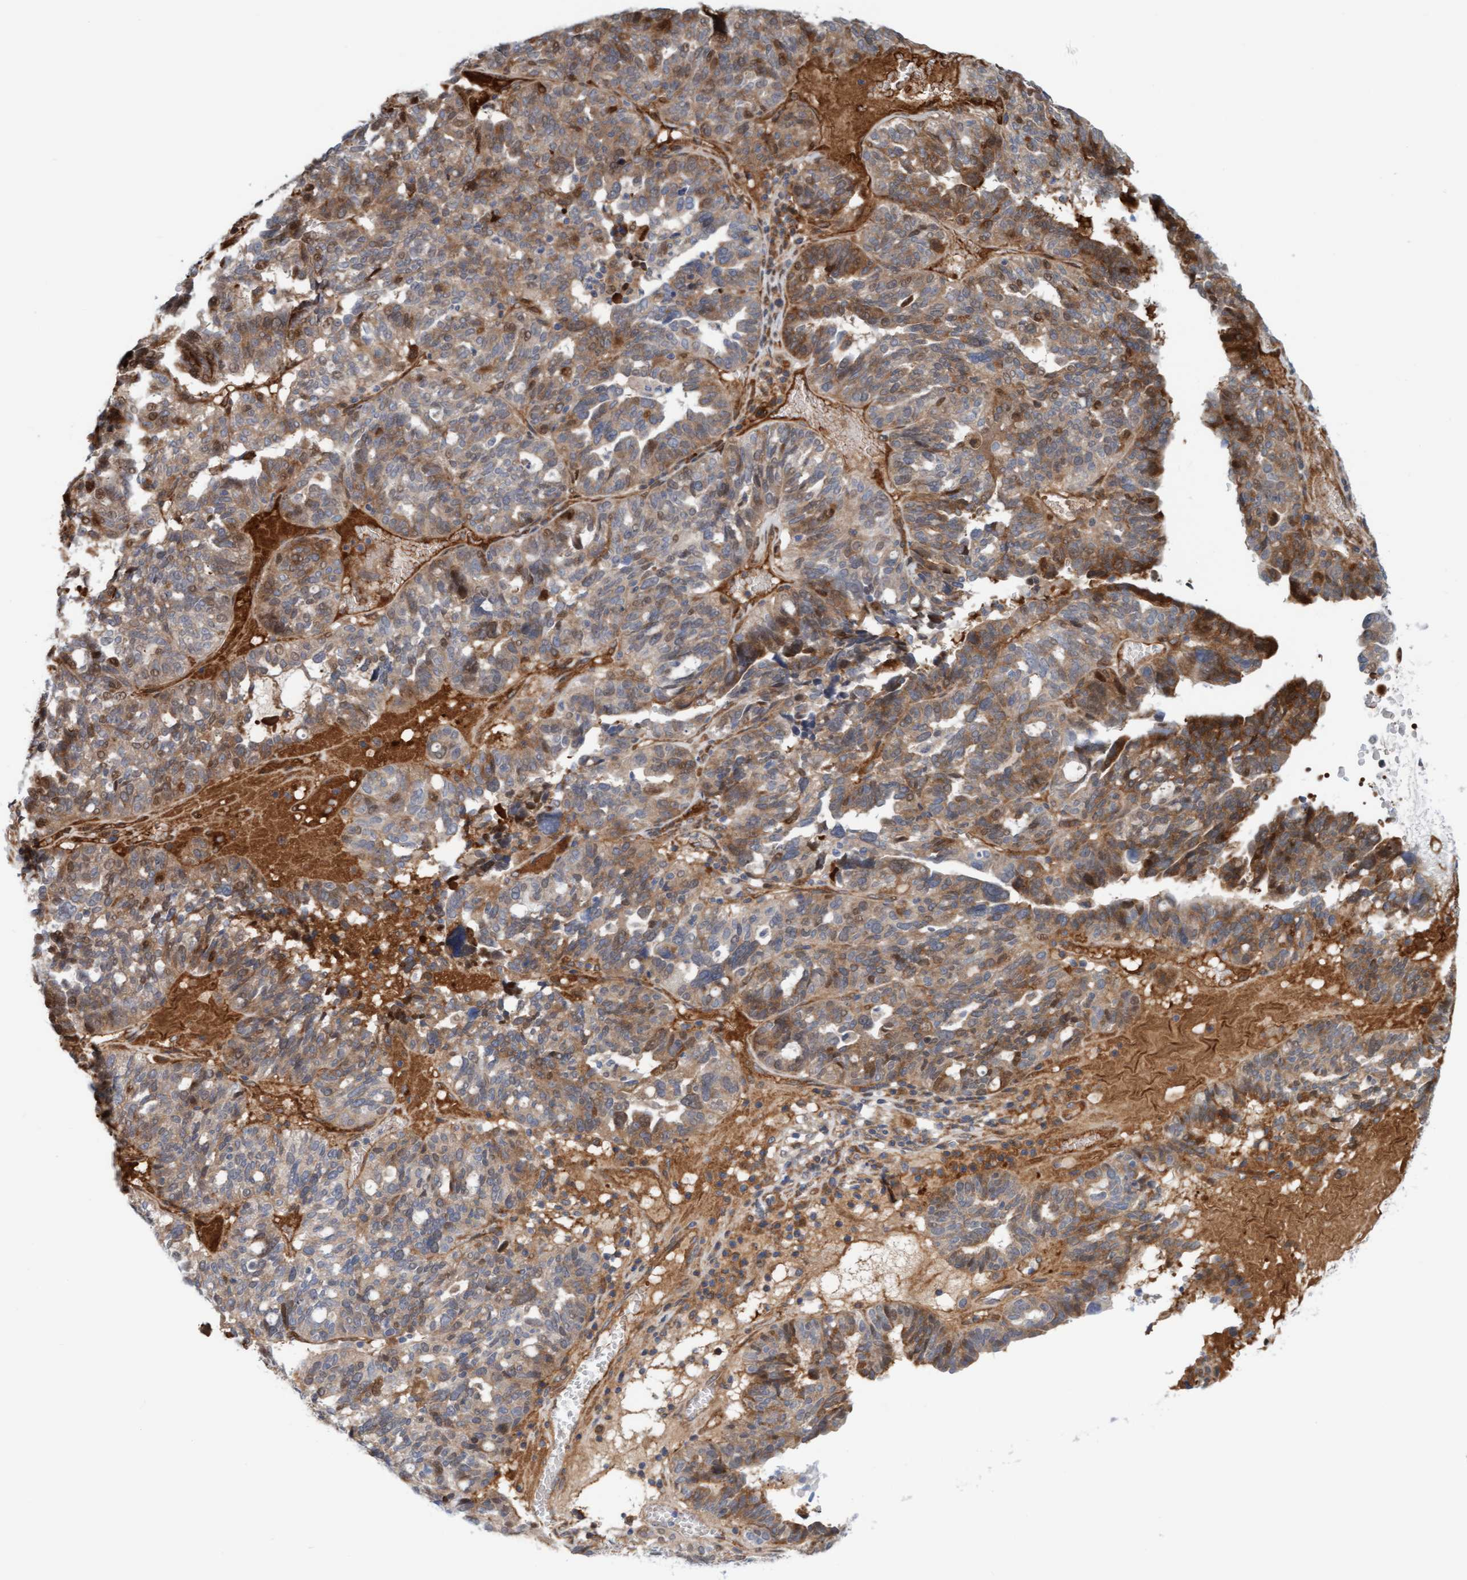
{"staining": {"intensity": "moderate", "quantity": ">75%", "location": "cytoplasmic/membranous"}, "tissue": "ovarian cancer", "cell_type": "Tumor cells", "image_type": "cancer", "snomed": [{"axis": "morphology", "description": "Cystadenocarcinoma, serous, NOS"}, {"axis": "topography", "description": "Ovary"}], "caption": "High-power microscopy captured an IHC image of ovarian cancer, revealing moderate cytoplasmic/membranous staining in approximately >75% of tumor cells. (IHC, brightfield microscopy, high magnification).", "gene": "EIF4EBP1", "patient": {"sex": "female", "age": 59}}